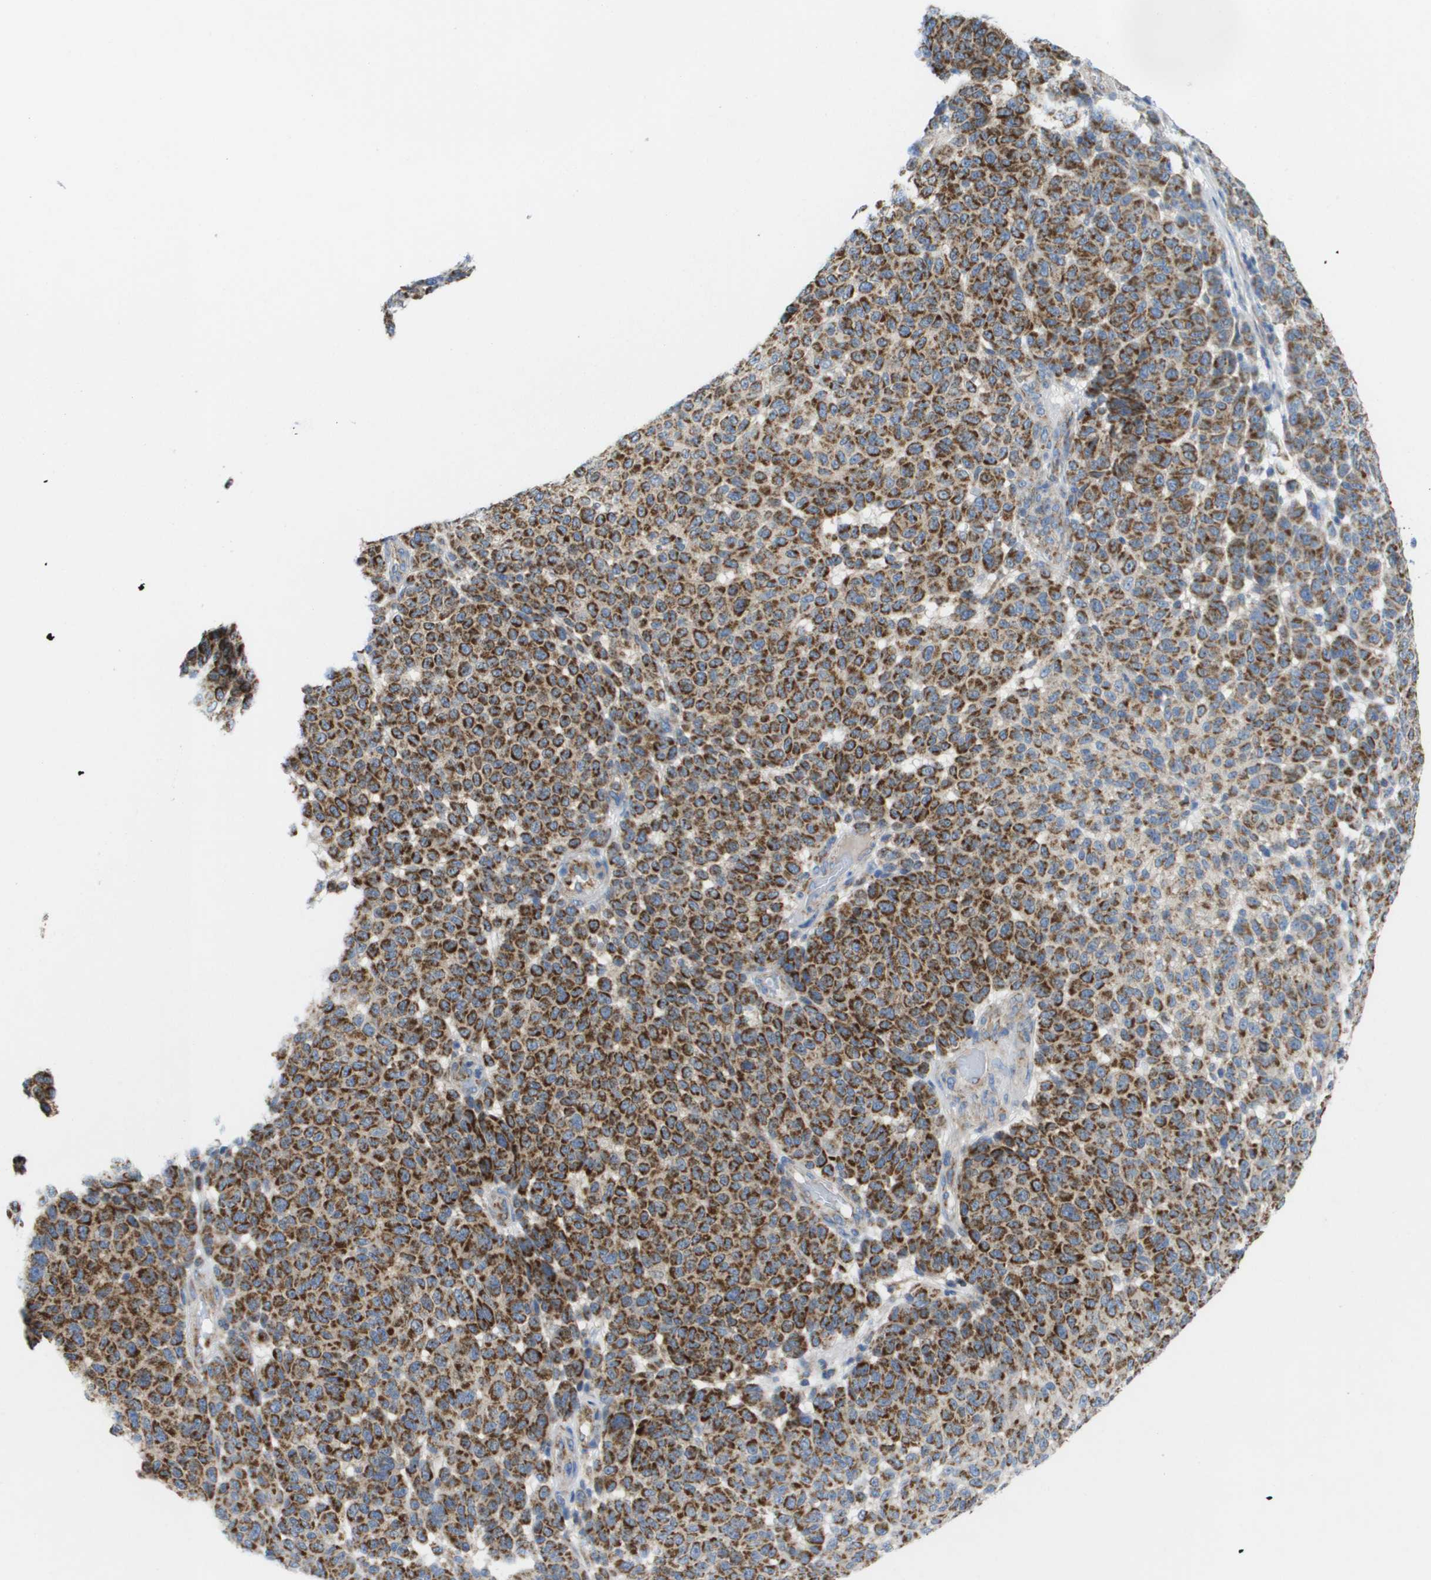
{"staining": {"intensity": "strong", "quantity": ">75%", "location": "cytoplasmic/membranous"}, "tissue": "melanoma", "cell_type": "Tumor cells", "image_type": "cancer", "snomed": [{"axis": "morphology", "description": "Malignant melanoma, NOS"}, {"axis": "topography", "description": "Skin"}], "caption": "Immunohistochemistry (IHC) of human melanoma shows high levels of strong cytoplasmic/membranous expression in approximately >75% of tumor cells.", "gene": "FIS1", "patient": {"sex": "male", "age": 59}}